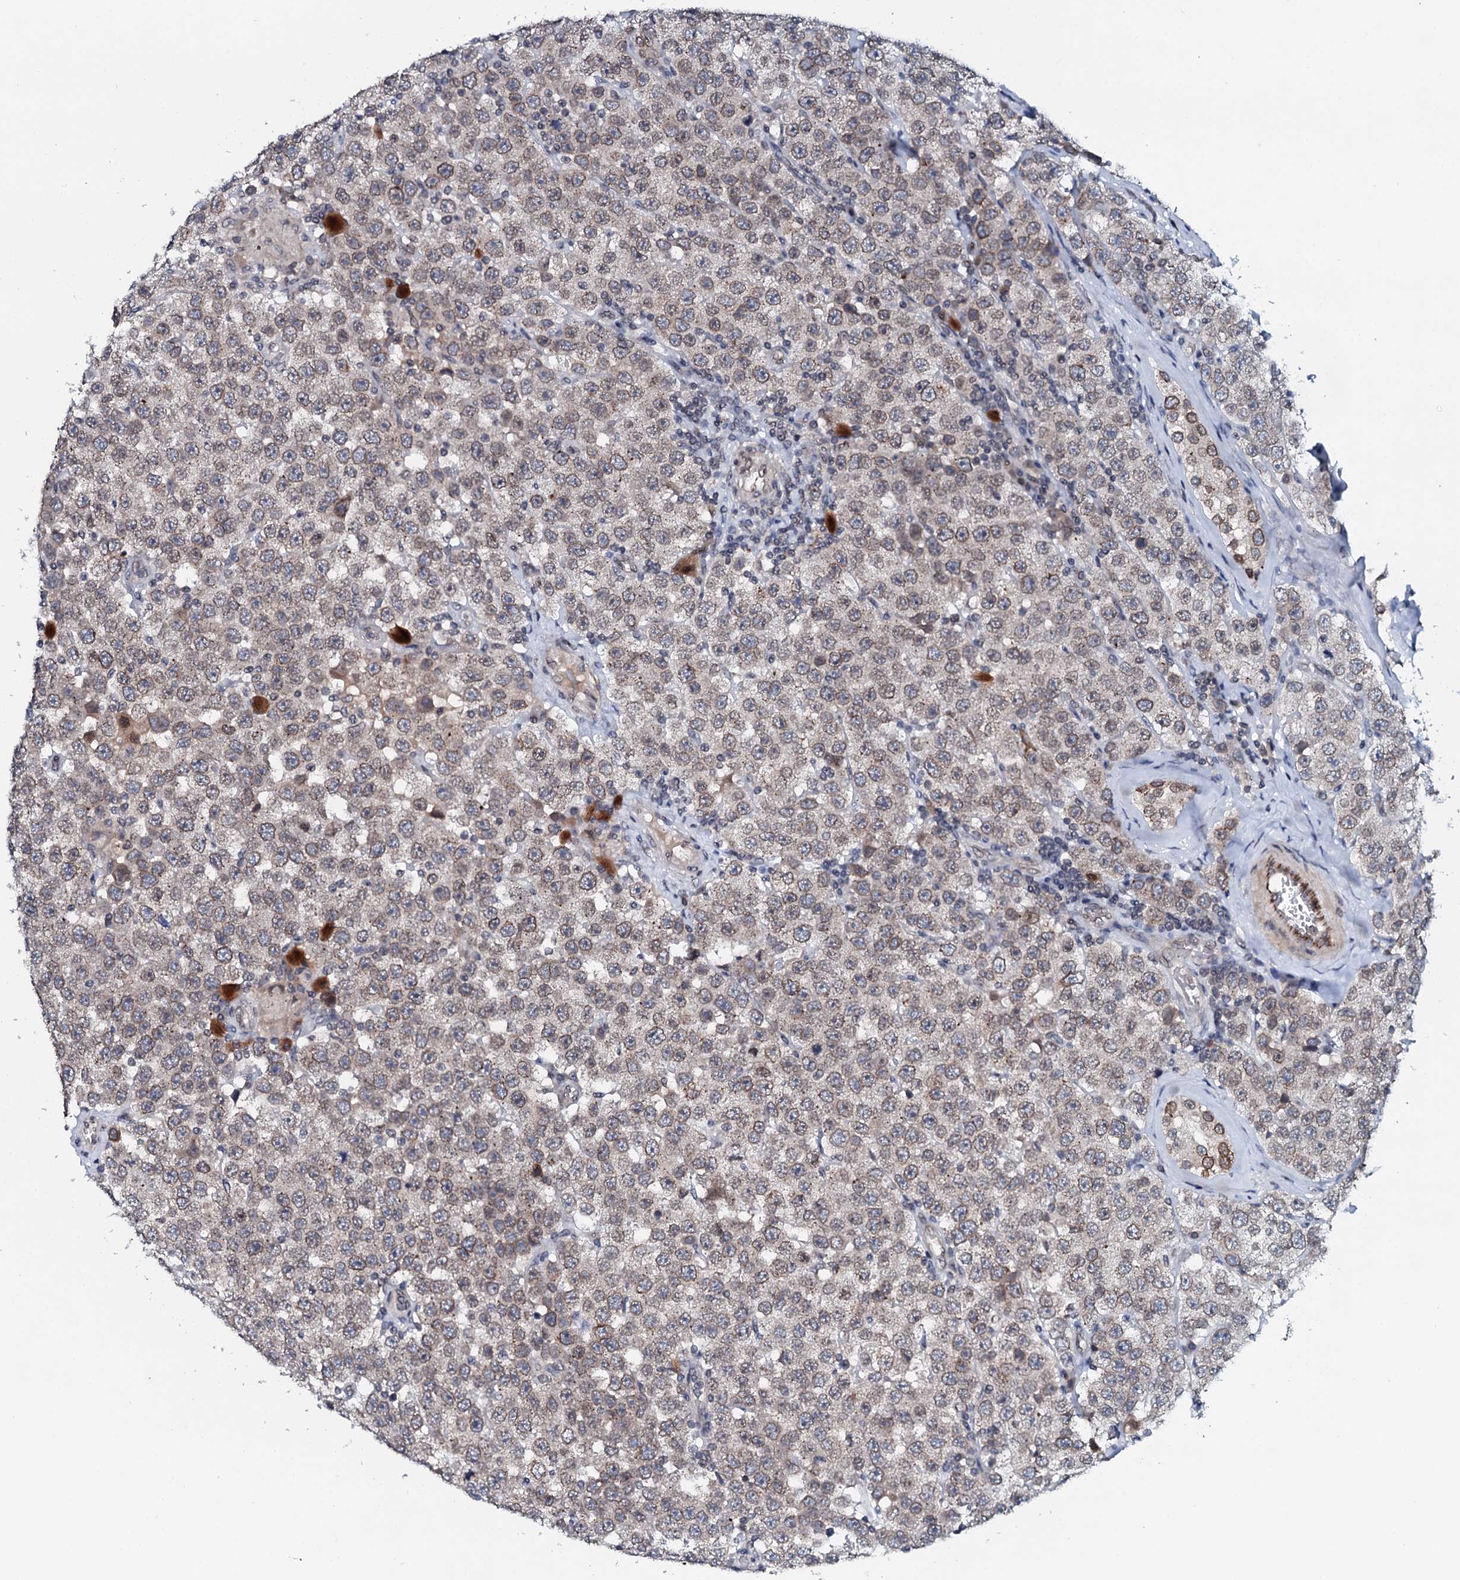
{"staining": {"intensity": "weak", "quantity": "25%-75%", "location": "cytoplasmic/membranous"}, "tissue": "testis cancer", "cell_type": "Tumor cells", "image_type": "cancer", "snomed": [{"axis": "morphology", "description": "Seminoma, NOS"}, {"axis": "topography", "description": "Testis"}], "caption": "Human testis seminoma stained for a protein (brown) demonstrates weak cytoplasmic/membranous positive positivity in approximately 25%-75% of tumor cells.", "gene": "SNTA1", "patient": {"sex": "male", "age": 28}}